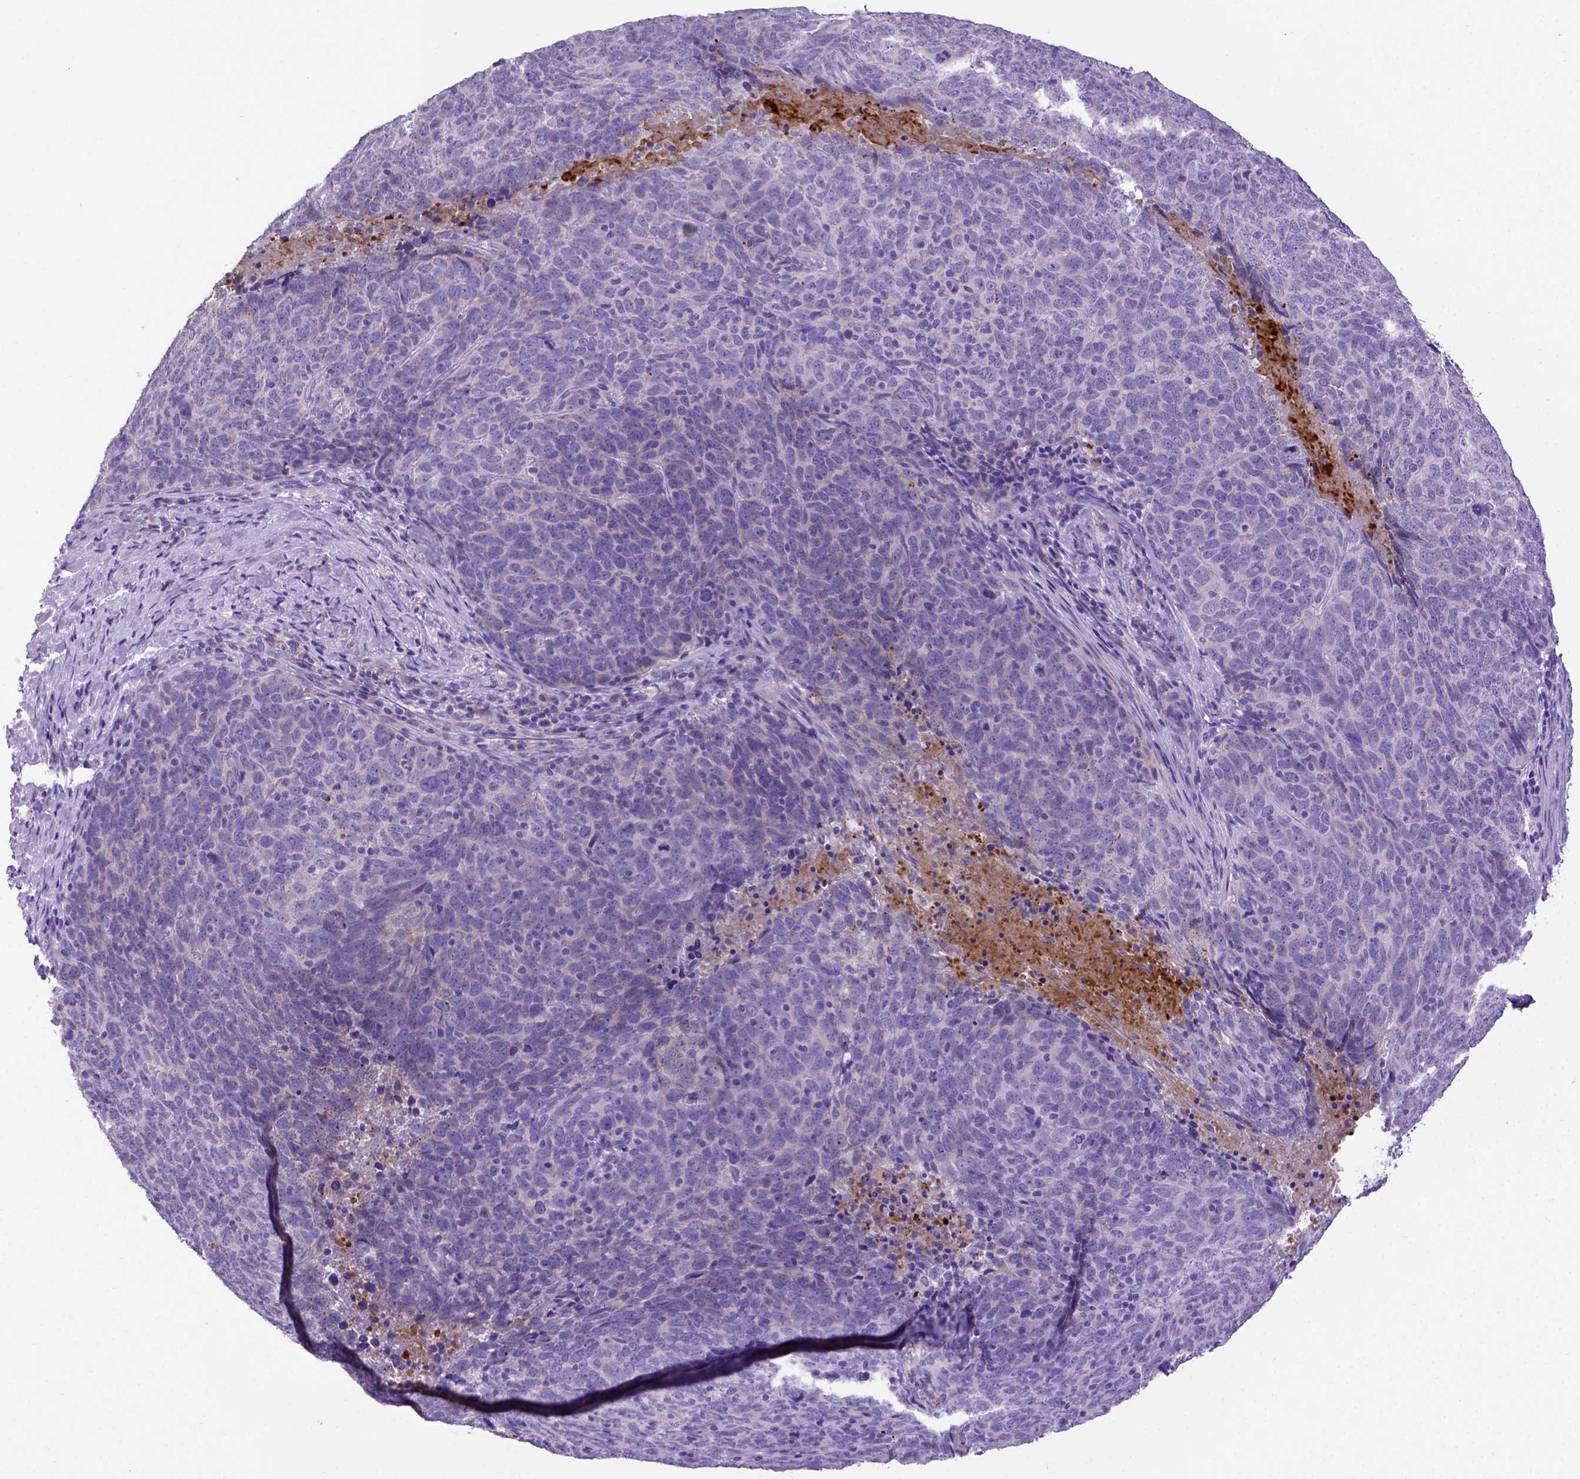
{"staining": {"intensity": "negative", "quantity": "none", "location": "none"}, "tissue": "skin cancer", "cell_type": "Tumor cells", "image_type": "cancer", "snomed": [{"axis": "morphology", "description": "Squamous cell carcinoma, NOS"}, {"axis": "topography", "description": "Skin"}, {"axis": "topography", "description": "Anal"}], "caption": "A histopathology image of skin cancer stained for a protein demonstrates no brown staining in tumor cells.", "gene": "ADAM12", "patient": {"sex": "female", "age": 51}}